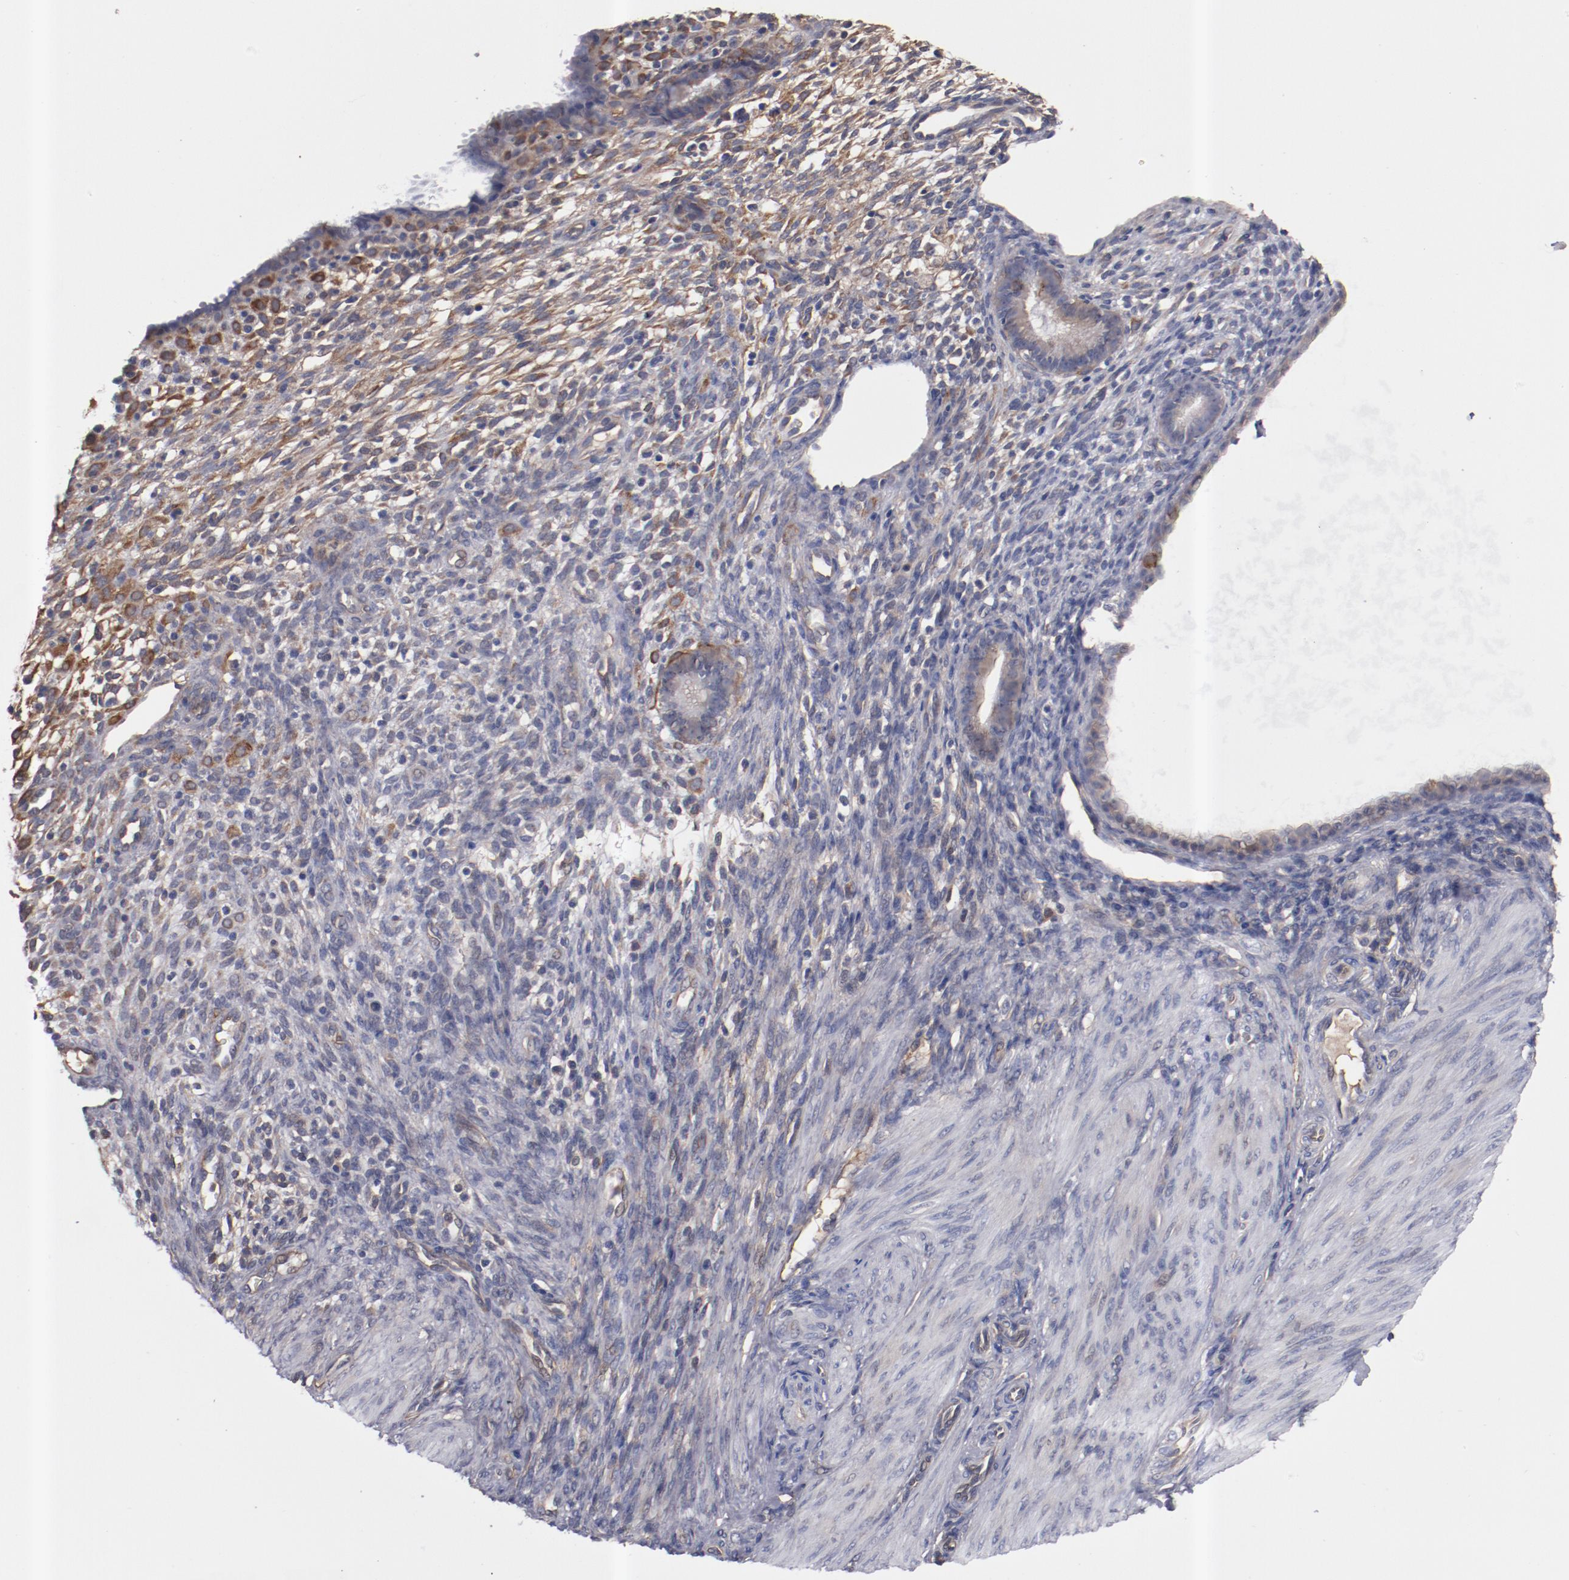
{"staining": {"intensity": "weak", "quantity": ">75%", "location": "cytoplasmic/membranous"}, "tissue": "endometrium", "cell_type": "Cells in endometrial stroma", "image_type": "normal", "snomed": [{"axis": "morphology", "description": "Normal tissue, NOS"}, {"axis": "topography", "description": "Endometrium"}], "caption": "Immunohistochemical staining of normal human endometrium exhibits low levels of weak cytoplasmic/membranous staining in about >75% of cells in endometrial stroma.", "gene": "DNAAF2", "patient": {"sex": "female", "age": 72}}